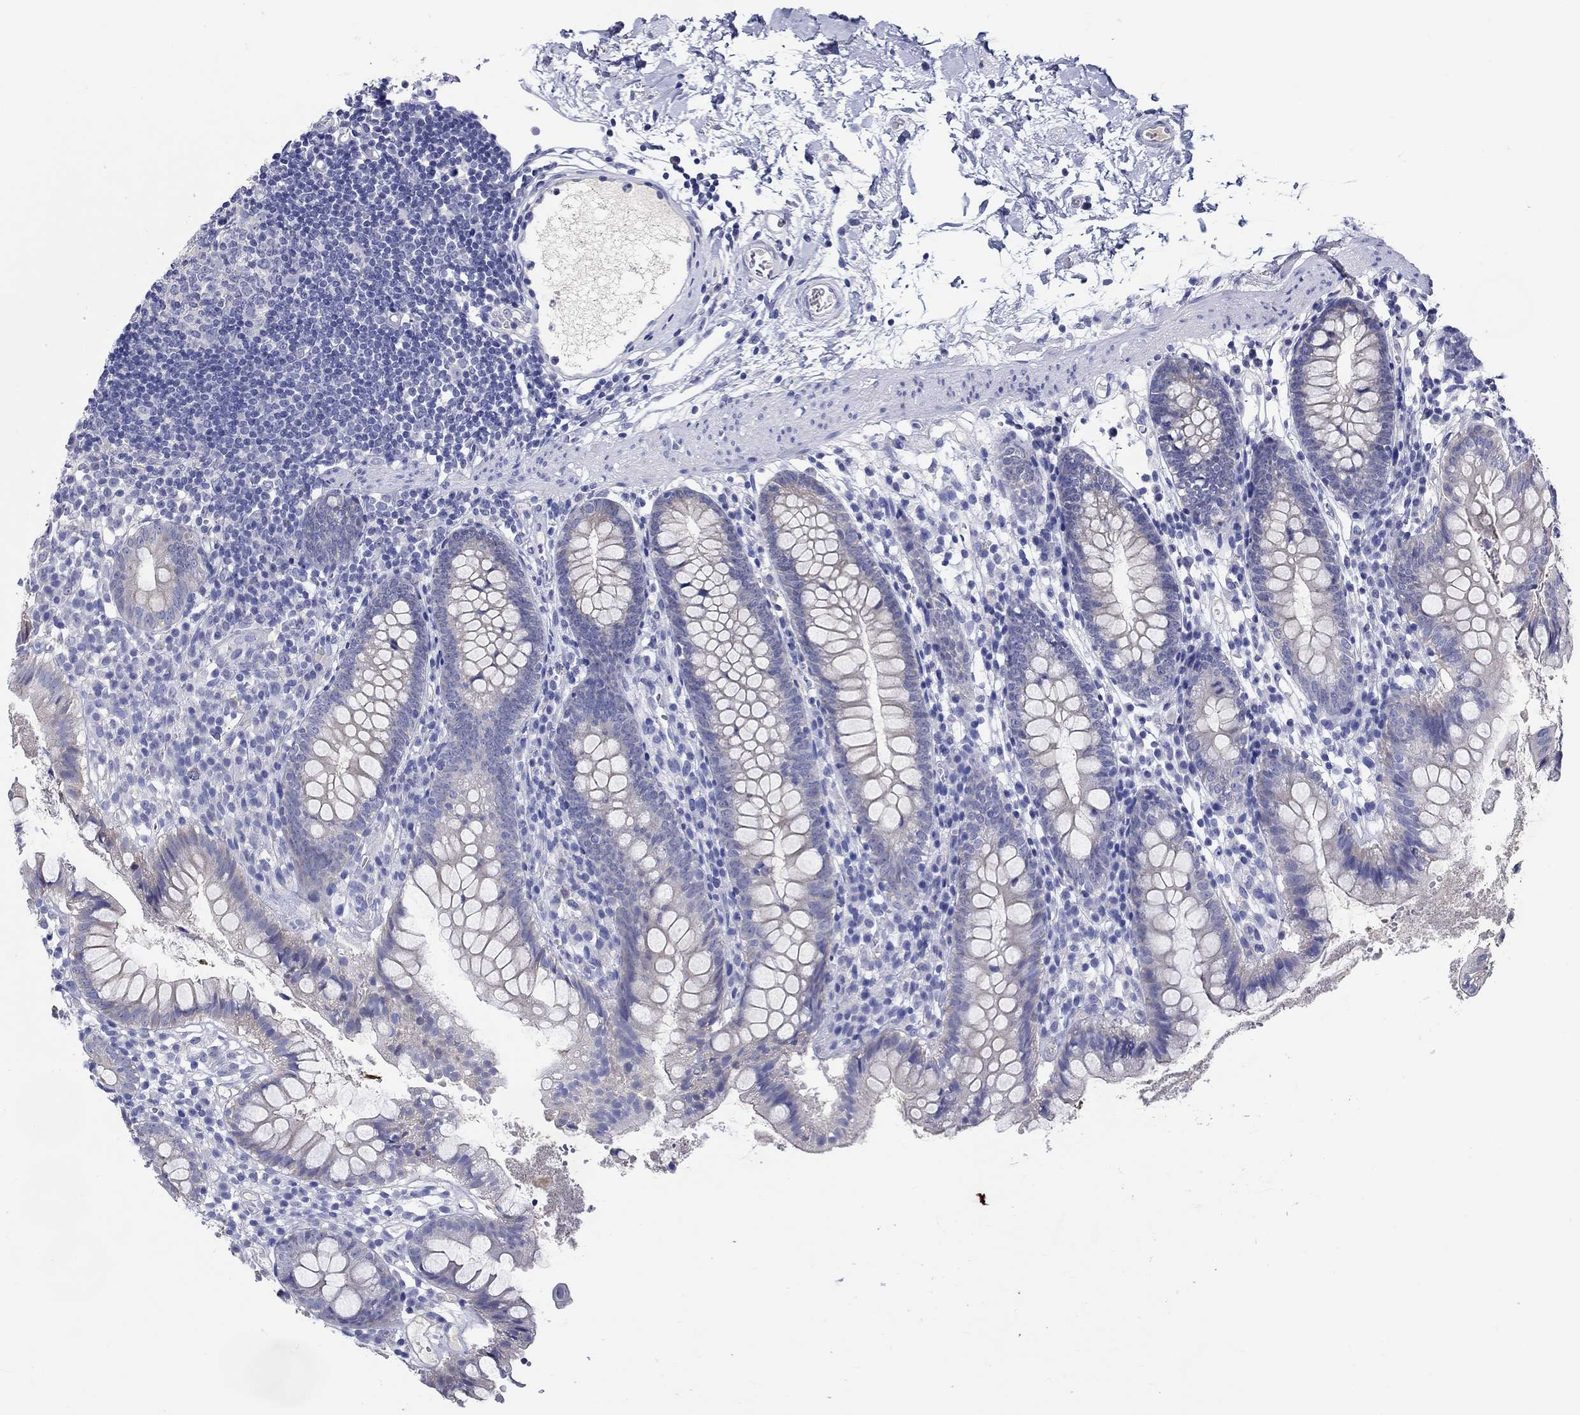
{"staining": {"intensity": "negative", "quantity": "none", "location": "none"}, "tissue": "small intestine", "cell_type": "Glandular cells", "image_type": "normal", "snomed": [{"axis": "morphology", "description": "Normal tissue, NOS"}, {"axis": "topography", "description": "Small intestine"}], "caption": "Glandular cells are negative for brown protein staining in unremarkable small intestine. (Brightfield microscopy of DAB IHC at high magnification).", "gene": "SLC30A3", "patient": {"sex": "female", "age": 90}}